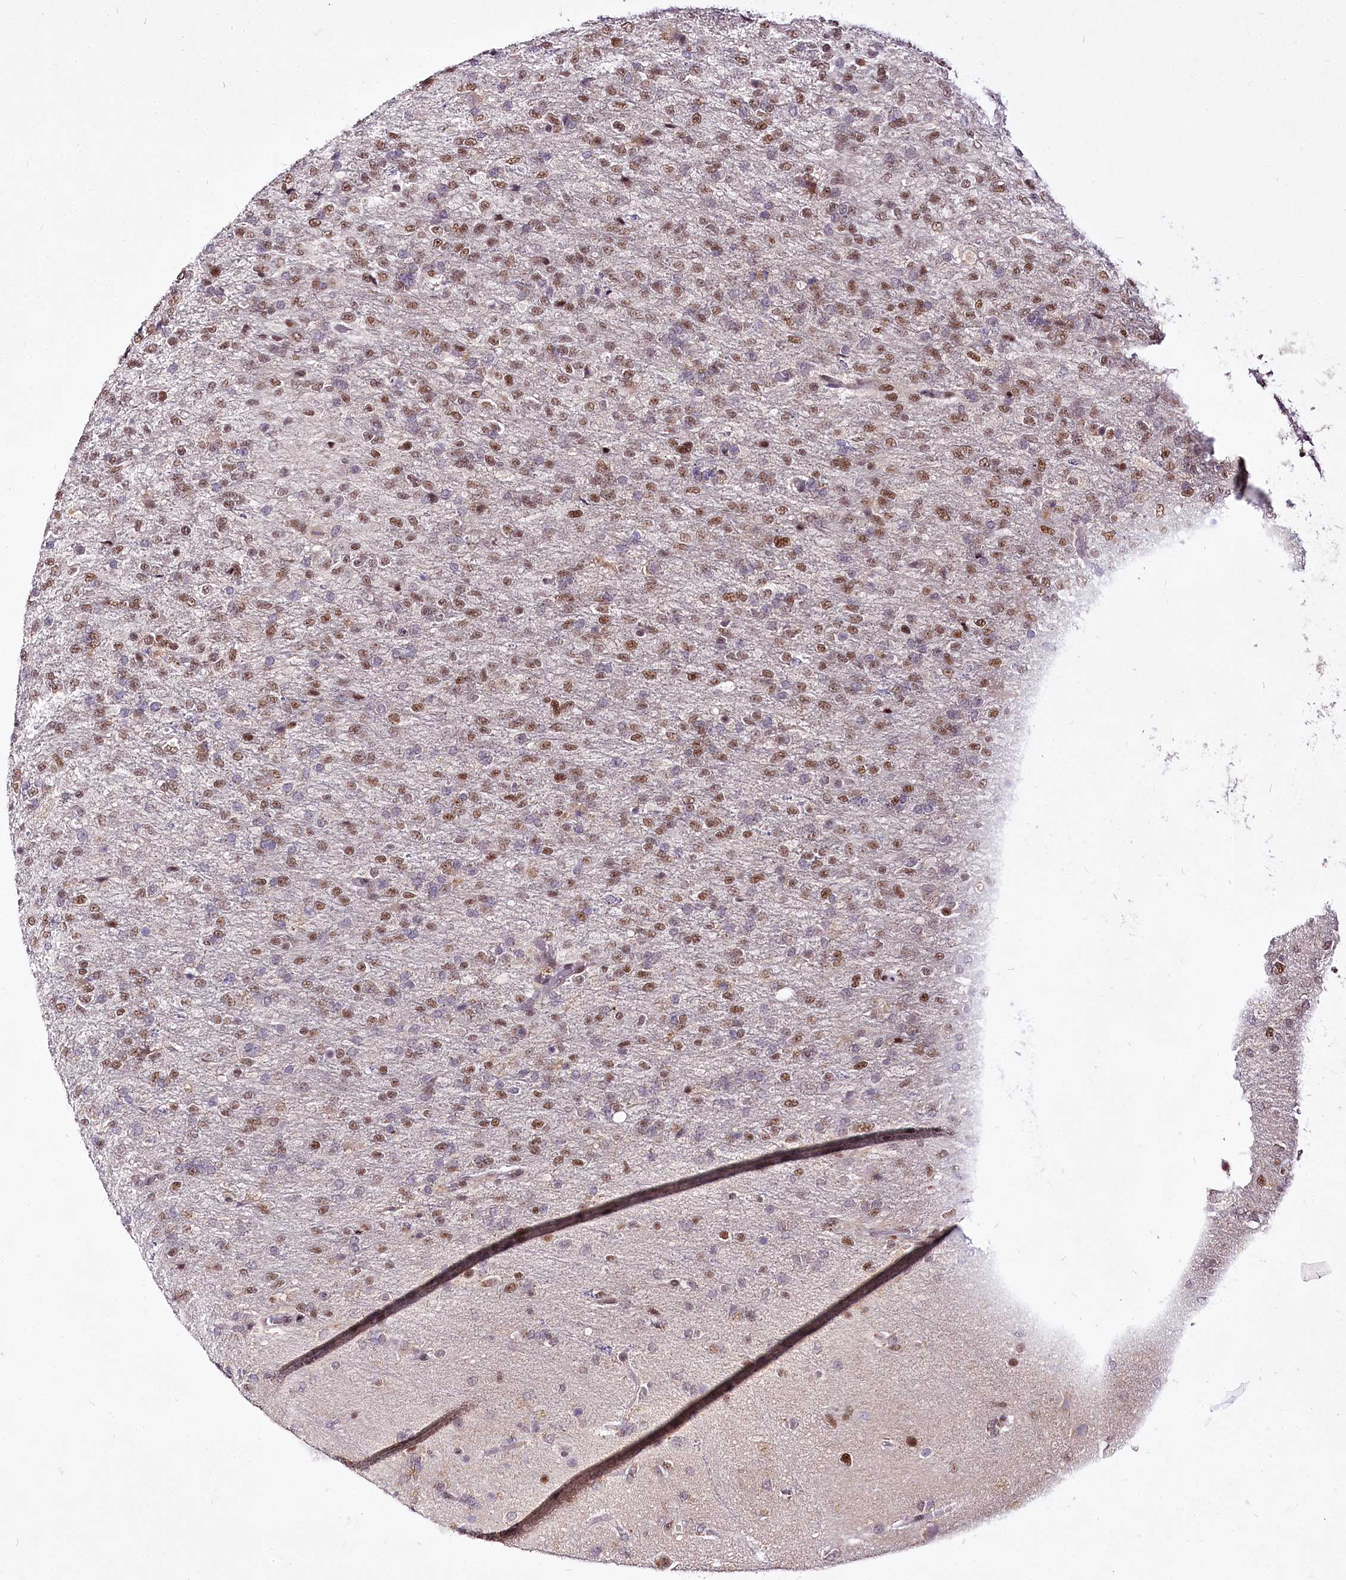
{"staining": {"intensity": "moderate", "quantity": ">75%", "location": "nuclear"}, "tissue": "glioma", "cell_type": "Tumor cells", "image_type": "cancer", "snomed": [{"axis": "morphology", "description": "Glioma, malignant, High grade"}, {"axis": "topography", "description": "Brain"}], "caption": "Glioma stained with a protein marker shows moderate staining in tumor cells.", "gene": "POLA2", "patient": {"sex": "female", "age": 74}}